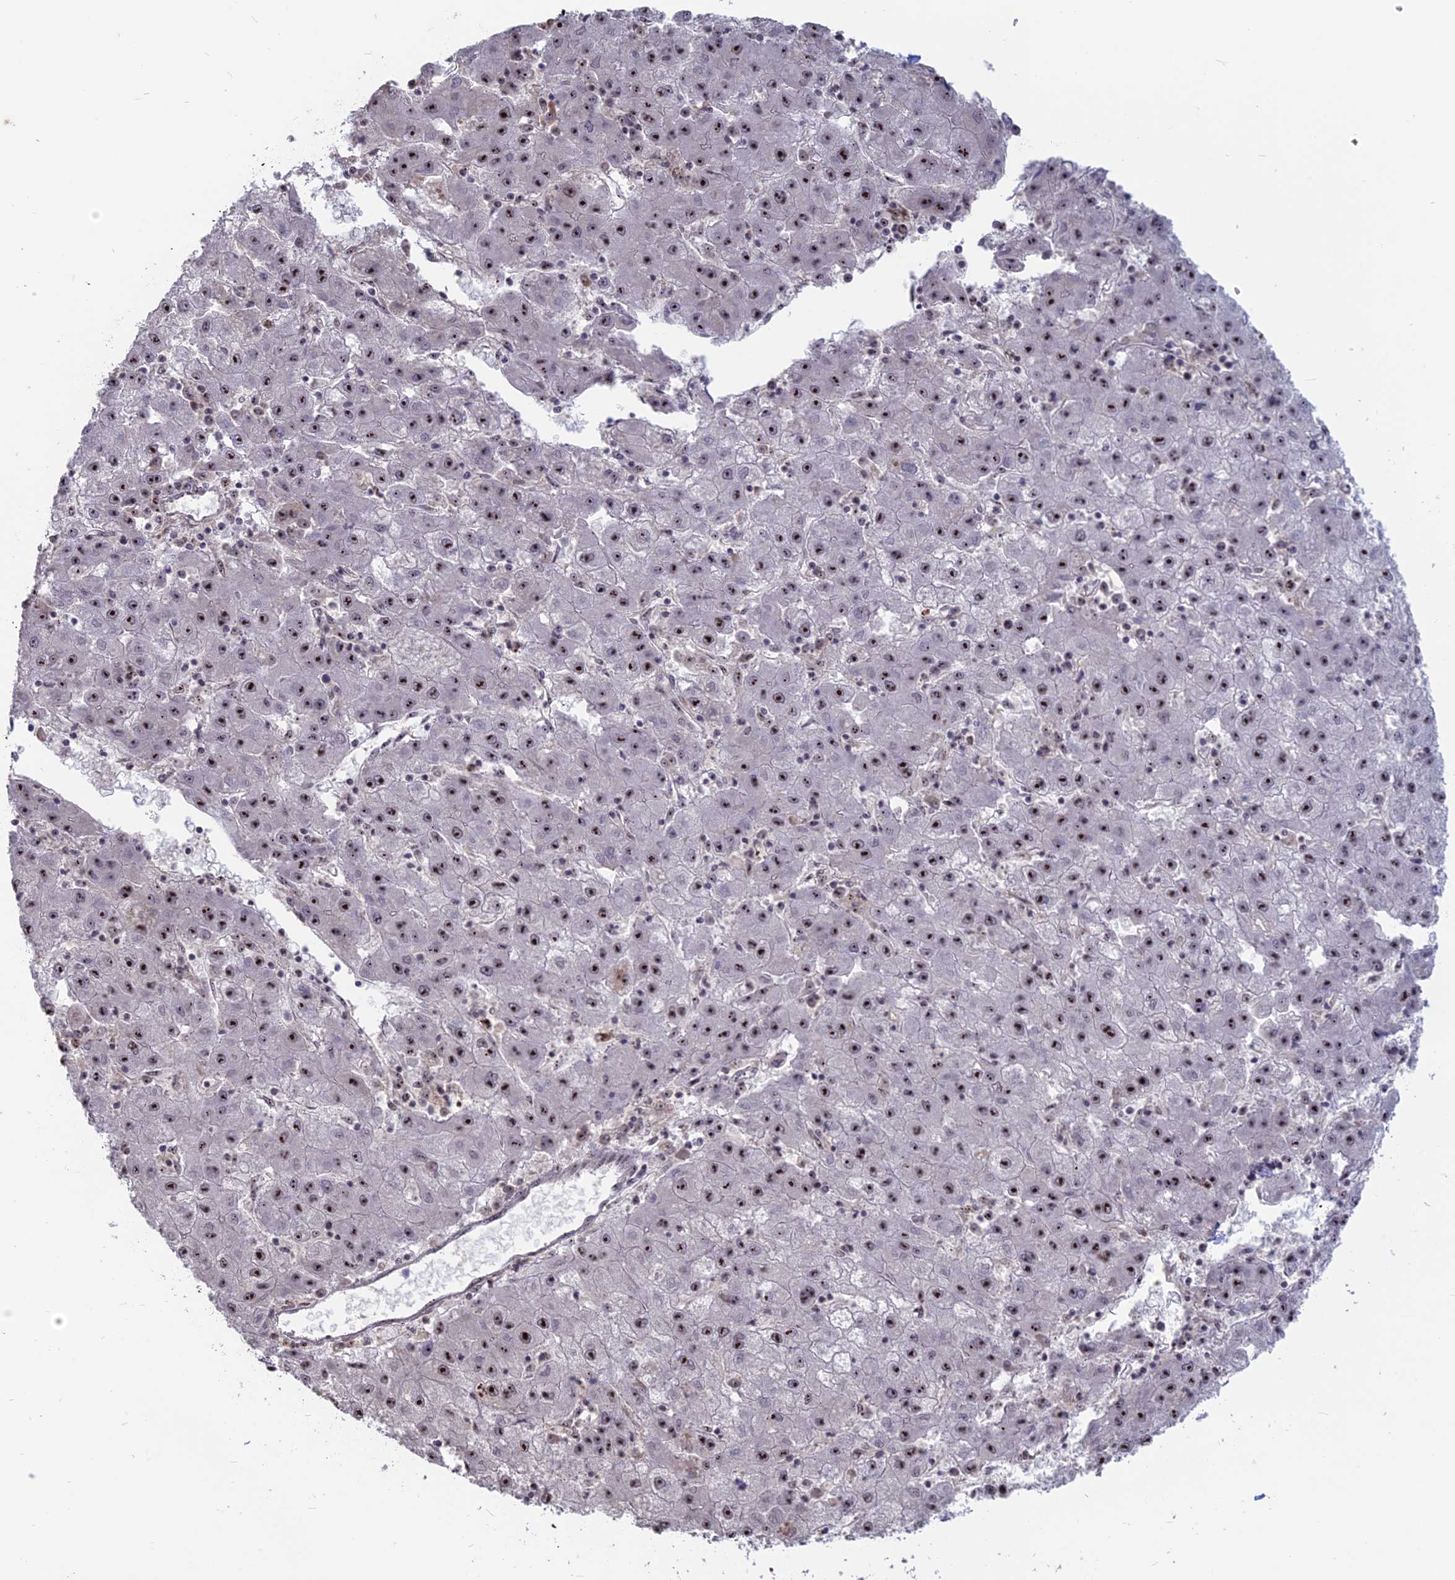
{"staining": {"intensity": "strong", "quantity": ">75%", "location": "nuclear"}, "tissue": "liver cancer", "cell_type": "Tumor cells", "image_type": "cancer", "snomed": [{"axis": "morphology", "description": "Carcinoma, Hepatocellular, NOS"}, {"axis": "topography", "description": "Liver"}], "caption": "This micrograph demonstrates hepatocellular carcinoma (liver) stained with immunohistochemistry (IHC) to label a protein in brown. The nuclear of tumor cells show strong positivity for the protein. Nuclei are counter-stained blue.", "gene": "FAM131A", "patient": {"sex": "male", "age": 72}}